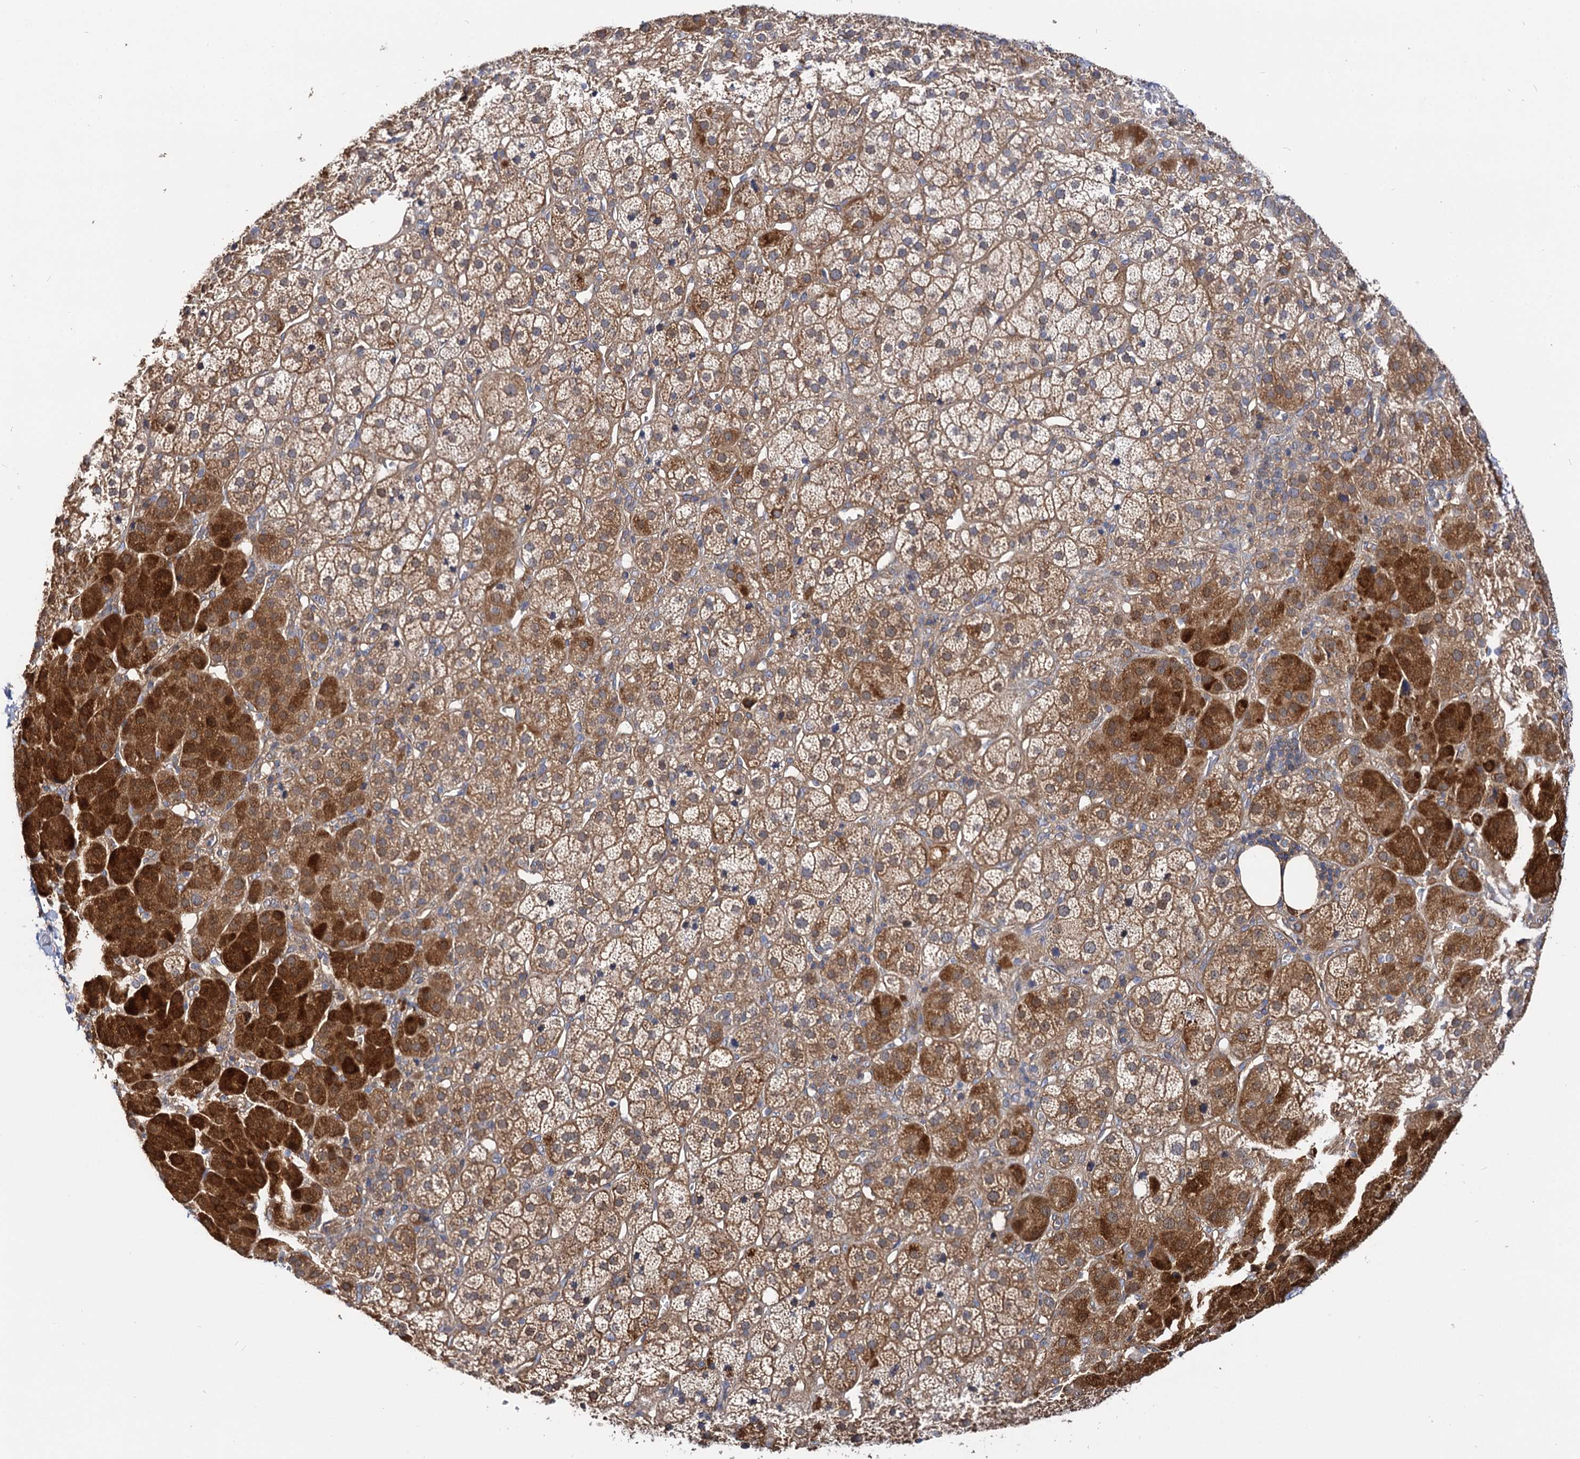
{"staining": {"intensity": "strong", "quantity": "25%-75%", "location": "cytoplasmic/membranous"}, "tissue": "adrenal gland", "cell_type": "Glandular cells", "image_type": "normal", "snomed": [{"axis": "morphology", "description": "Normal tissue, NOS"}, {"axis": "topography", "description": "Adrenal gland"}], "caption": "Immunohistochemistry image of benign adrenal gland stained for a protein (brown), which displays high levels of strong cytoplasmic/membranous staining in about 25%-75% of glandular cells.", "gene": "IDI1", "patient": {"sex": "female", "age": 57}}